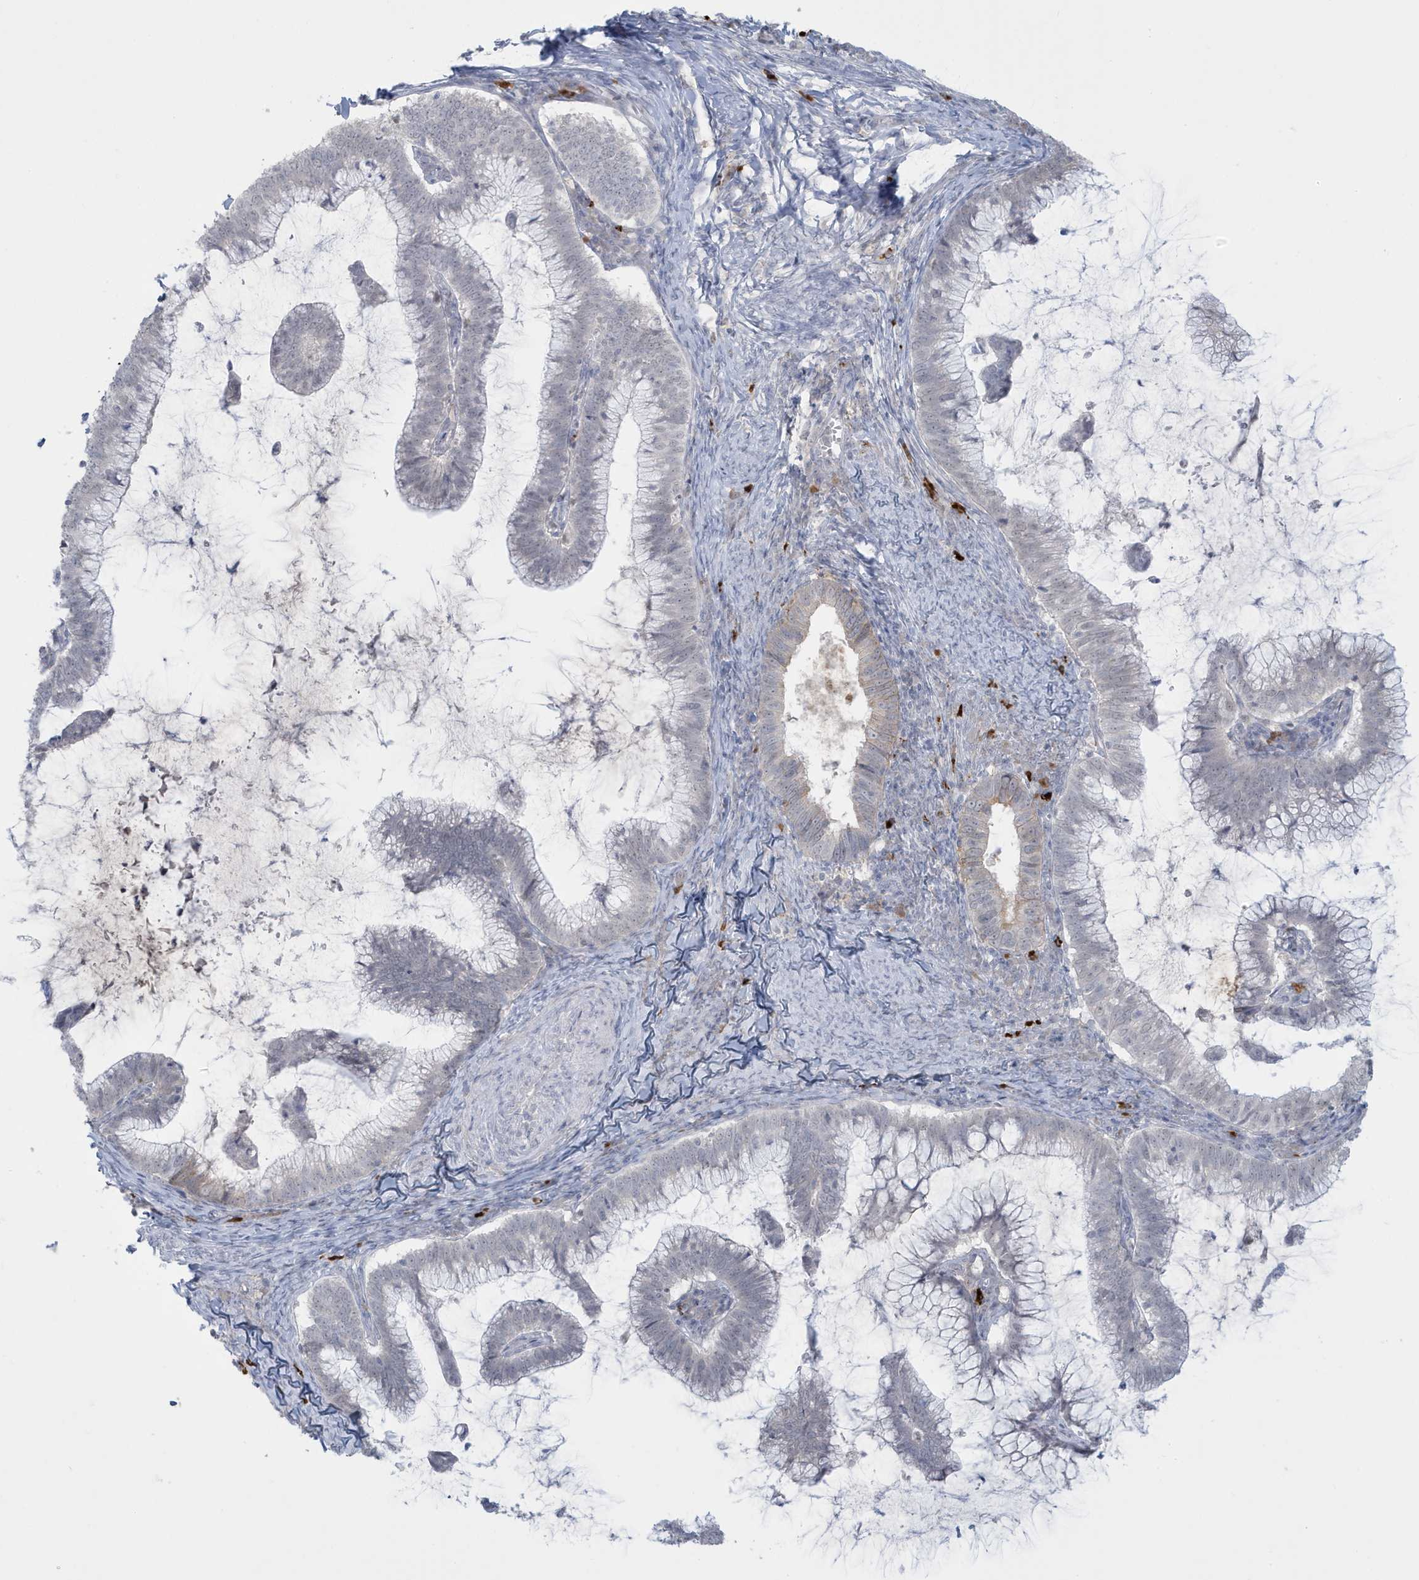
{"staining": {"intensity": "weak", "quantity": "<25%", "location": "cytoplasmic/membranous"}, "tissue": "cervical cancer", "cell_type": "Tumor cells", "image_type": "cancer", "snomed": [{"axis": "morphology", "description": "Adenocarcinoma, NOS"}, {"axis": "topography", "description": "Cervix"}], "caption": "Immunohistochemistry (IHC) photomicrograph of neoplastic tissue: human cervical adenocarcinoma stained with DAB exhibits no significant protein staining in tumor cells. Brightfield microscopy of immunohistochemistry stained with DAB (3,3'-diaminobenzidine) (brown) and hematoxylin (blue), captured at high magnification.", "gene": "HERC6", "patient": {"sex": "female", "age": 36}}